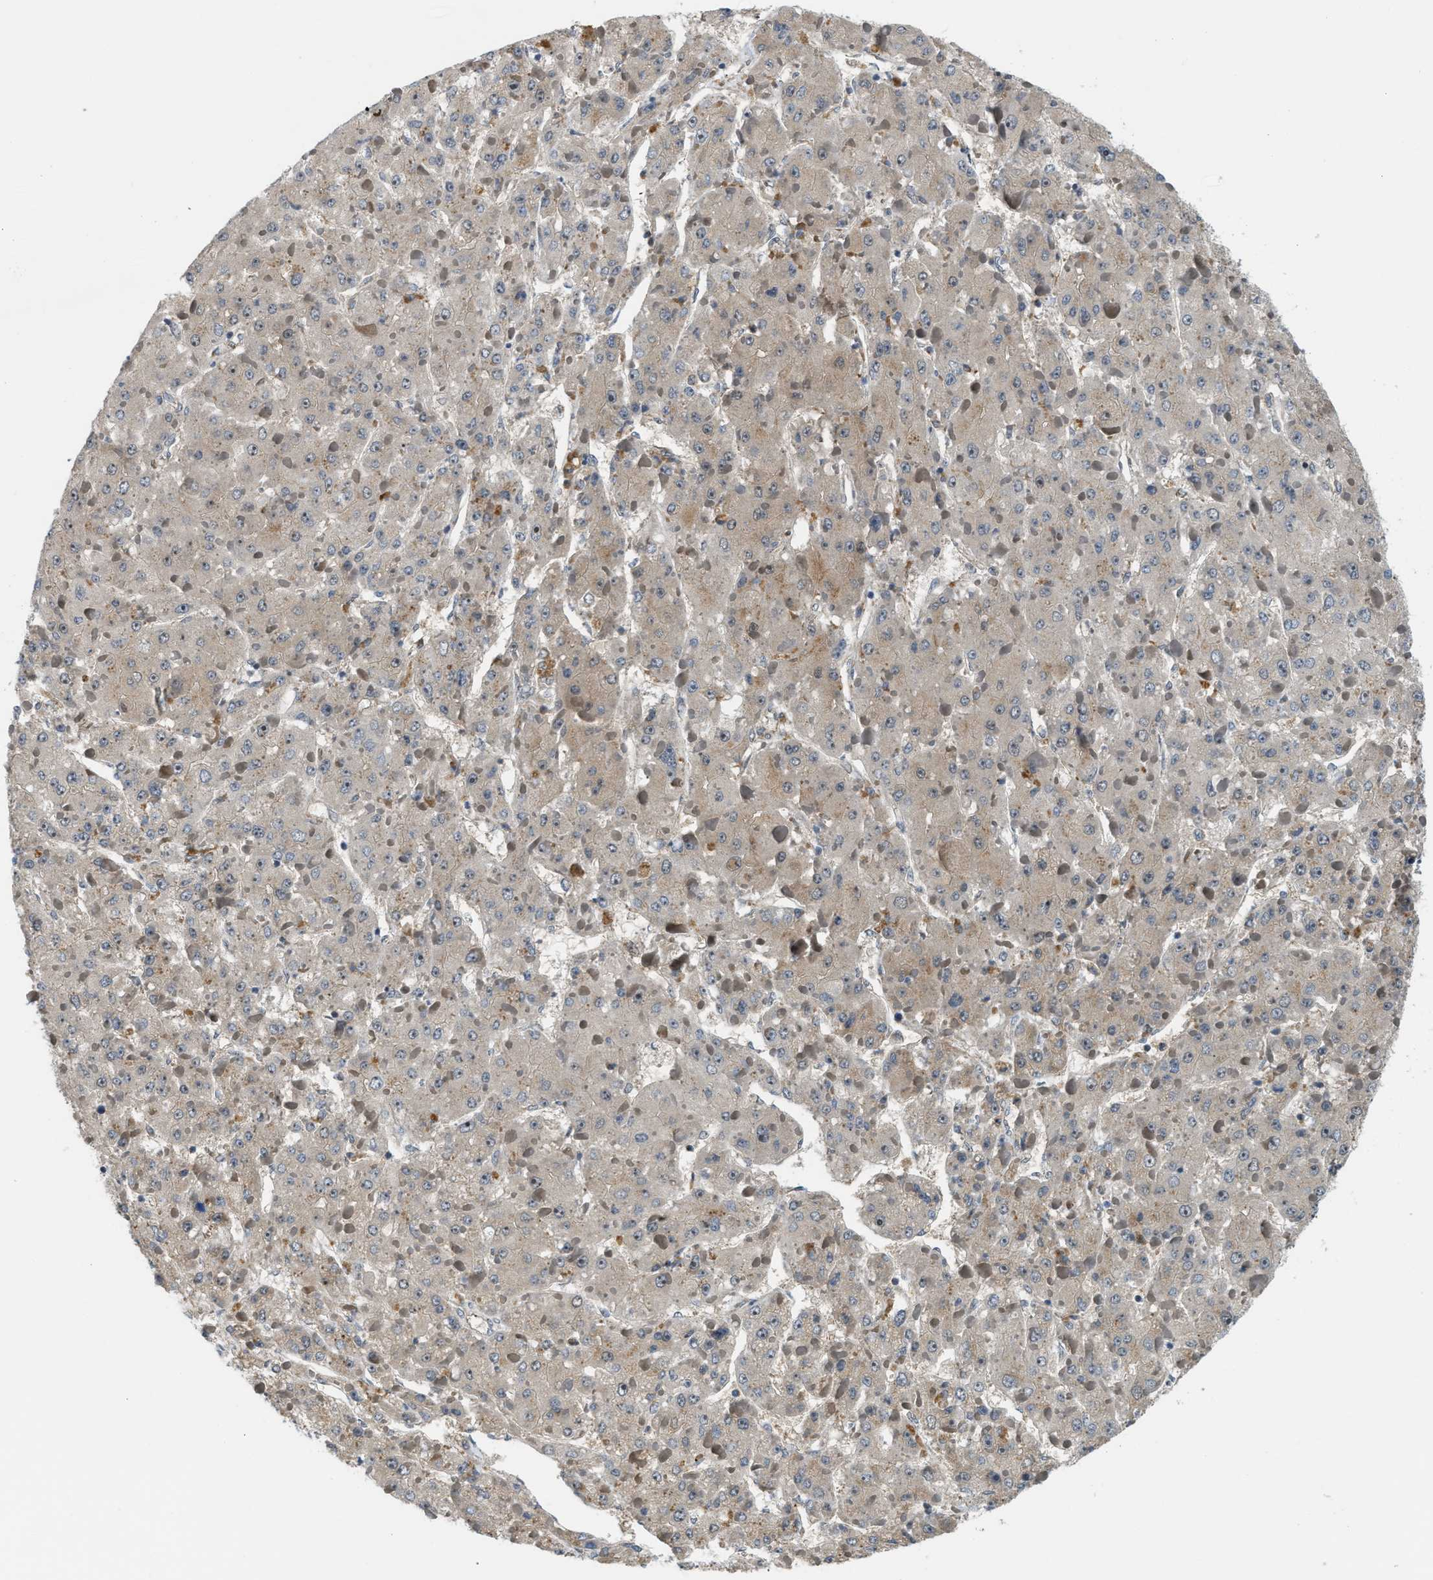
{"staining": {"intensity": "weak", "quantity": "25%-75%", "location": "cytoplasmic/membranous"}, "tissue": "liver cancer", "cell_type": "Tumor cells", "image_type": "cancer", "snomed": [{"axis": "morphology", "description": "Carcinoma, Hepatocellular, NOS"}, {"axis": "topography", "description": "Liver"}], "caption": "This is an image of immunohistochemistry staining of liver cancer (hepatocellular carcinoma), which shows weak expression in the cytoplasmic/membranous of tumor cells.", "gene": "STARD3NL", "patient": {"sex": "female", "age": 73}}